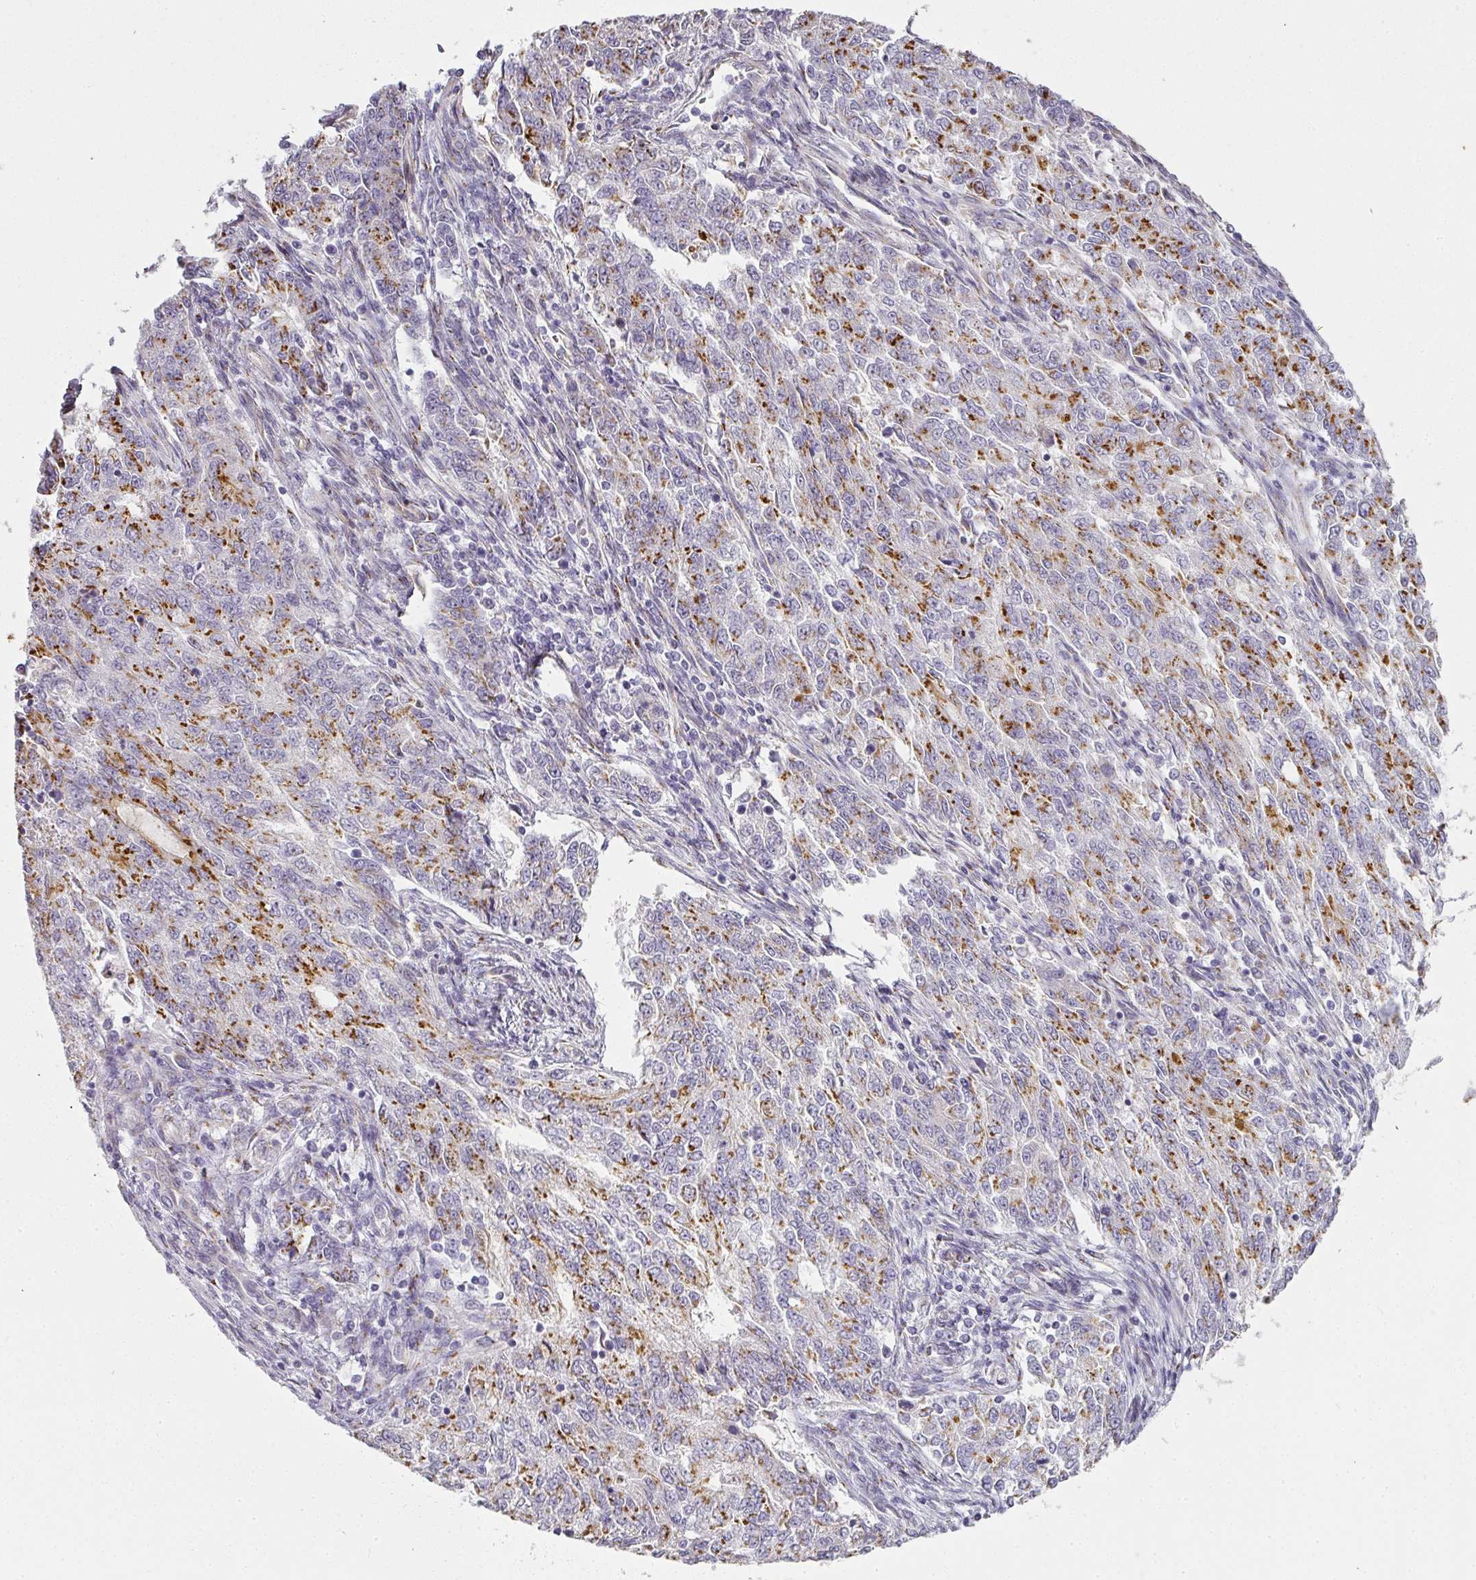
{"staining": {"intensity": "moderate", "quantity": "25%-75%", "location": "cytoplasmic/membranous"}, "tissue": "endometrial cancer", "cell_type": "Tumor cells", "image_type": "cancer", "snomed": [{"axis": "morphology", "description": "Adenocarcinoma, NOS"}, {"axis": "topography", "description": "Endometrium"}], "caption": "Protein staining of endometrial adenocarcinoma tissue reveals moderate cytoplasmic/membranous staining in approximately 25%-75% of tumor cells.", "gene": "ATP8B2", "patient": {"sex": "female", "age": 50}}